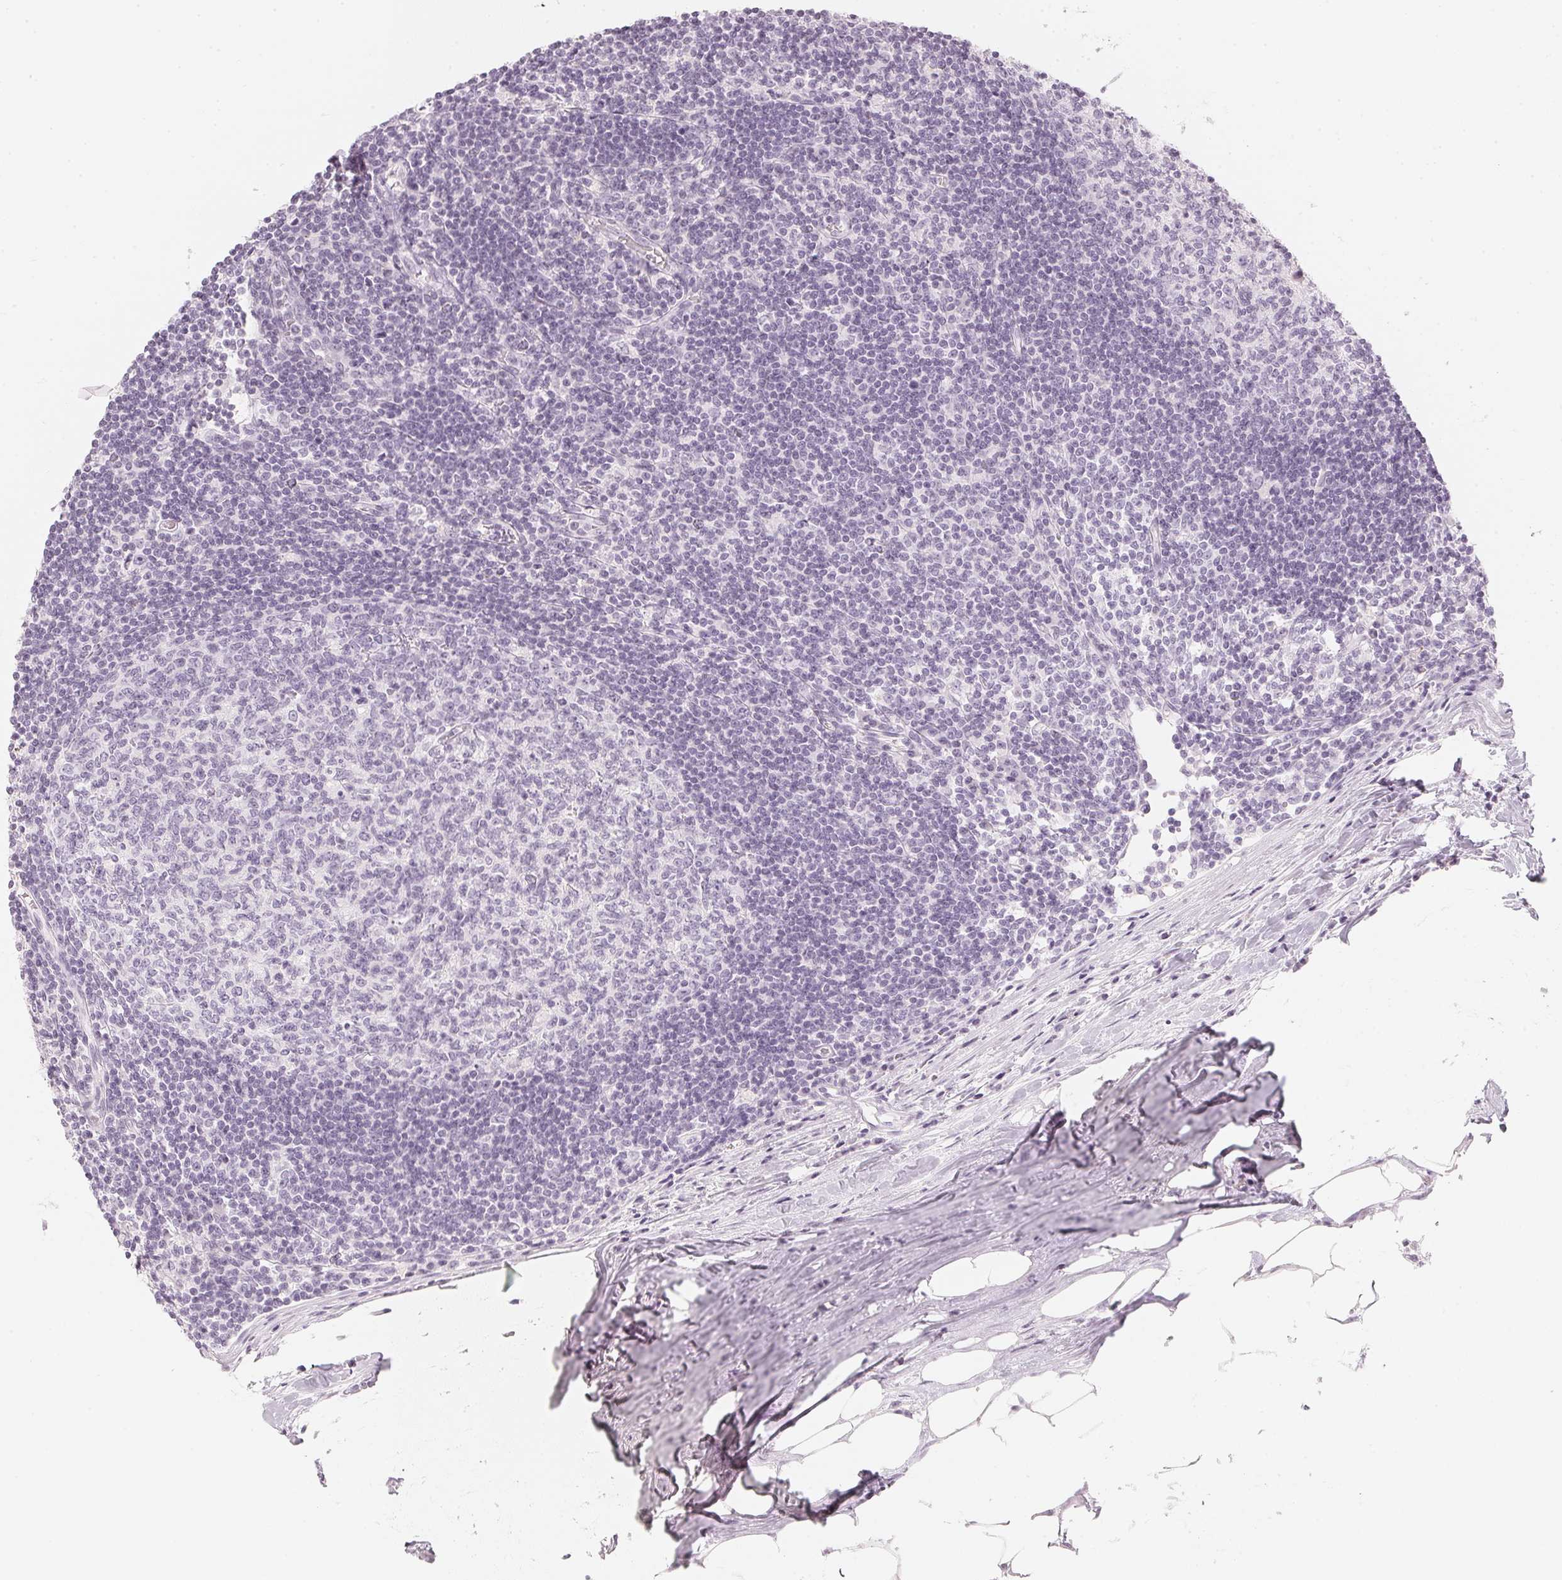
{"staining": {"intensity": "negative", "quantity": "none", "location": "none"}, "tissue": "lymph node", "cell_type": "Germinal center cells", "image_type": "normal", "snomed": [{"axis": "morphology", "description": "Normal tissue, NOS"}, {"axis": "topography", "description": "Lymph node"}], "caption": "Immunohistochemistry (IHC) micrograph of unremarkable lymph node: human lymph node stained with DAB reveals no significant protein expression in germinal center cells. The staining is performed using DAB brown chromogen with nuclei counter-stained in using hematoxylin.", "gene": "SLC22A8", "patient": {"sex": "male", "age": 67}}